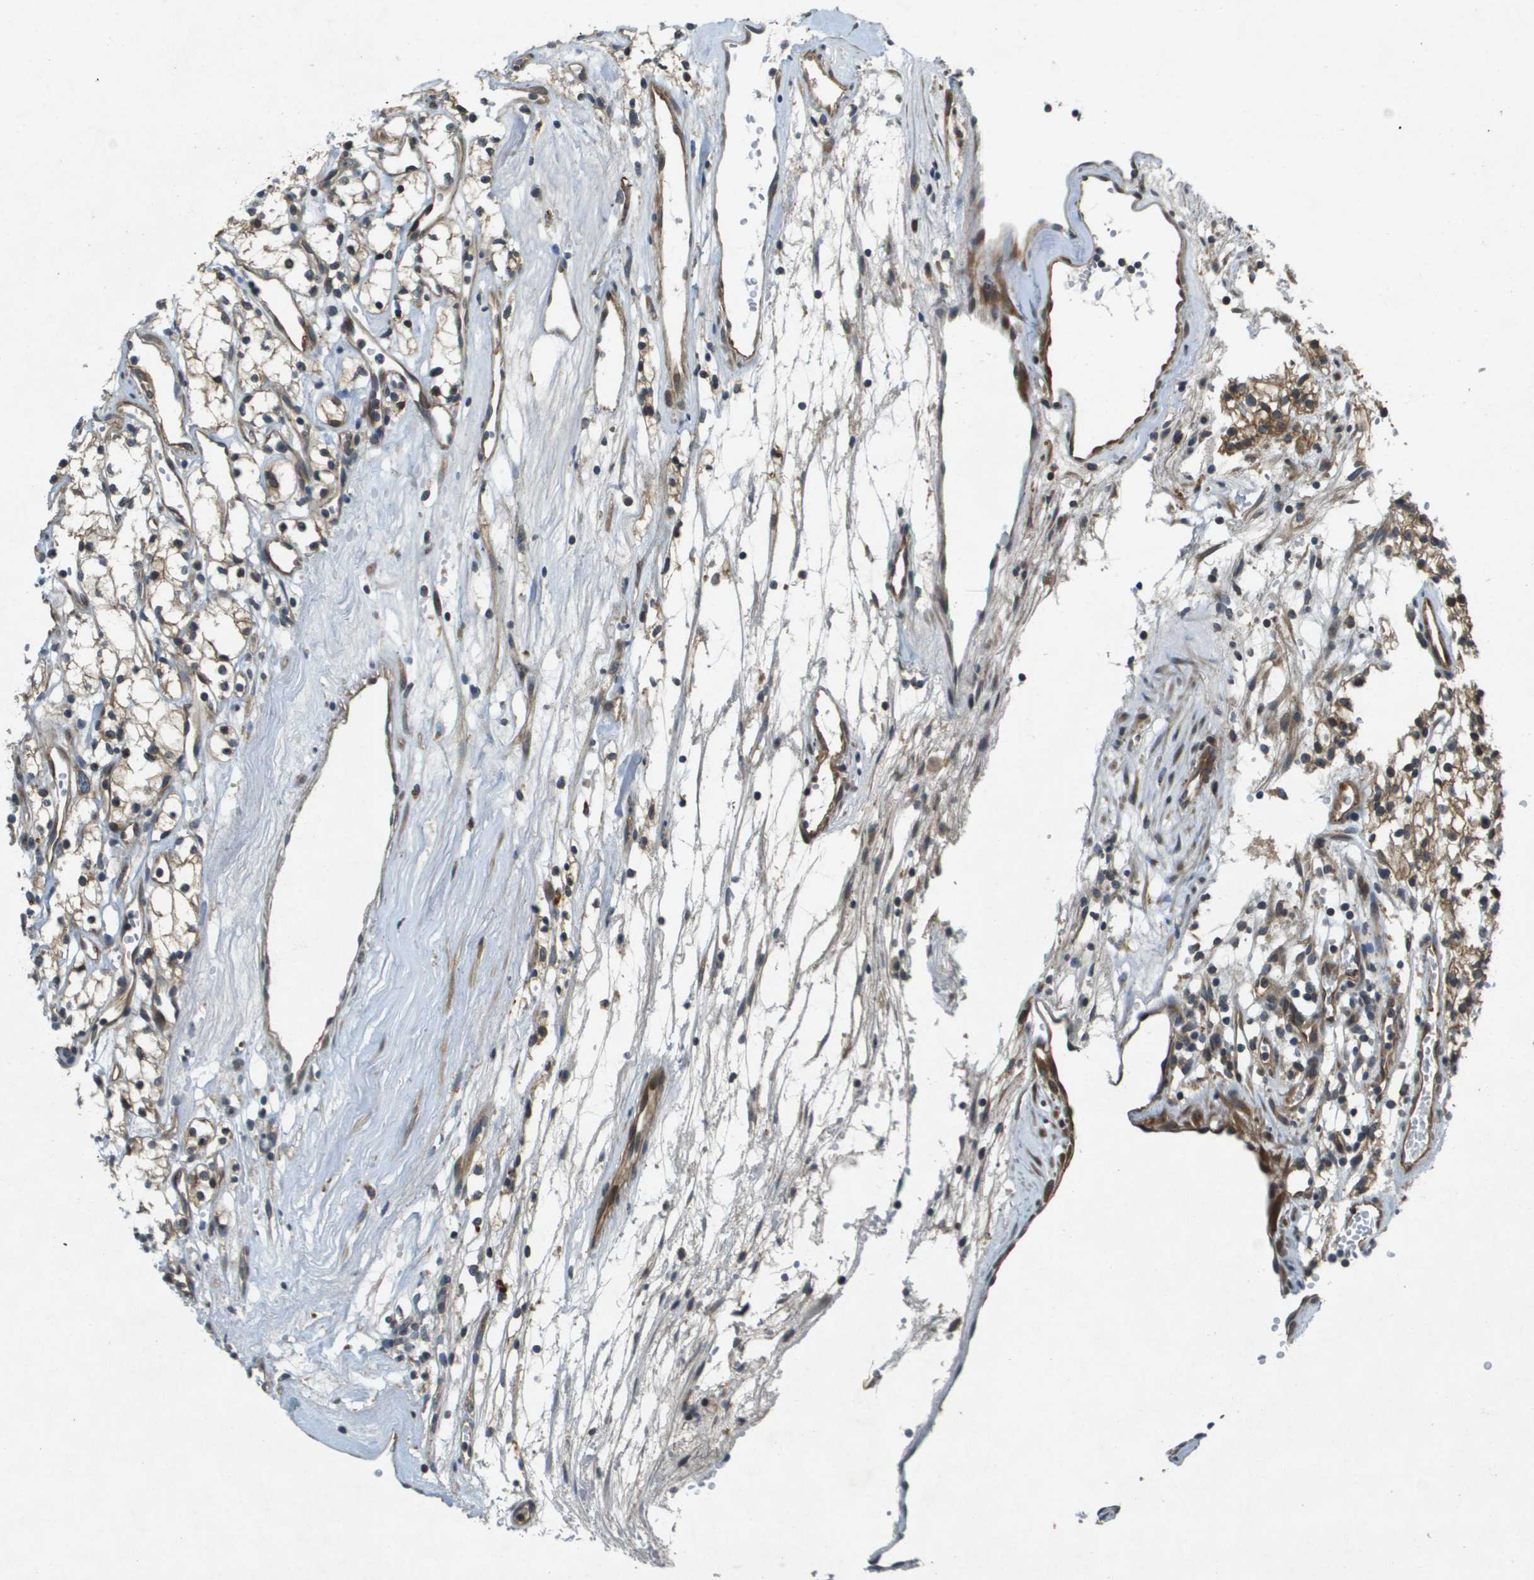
{"staining": {"intensity": "moderate", "quantity": ">75%", "location": "cytoplasmic/membranous"}, "tissue": "renal cancer", "cell_type": "Tumor cells", "image_type": "cancer", "snomed": [{"axis": "morphology", "description": "Adenocarcinoma, NOS"}, {"axis": "topography", "description": "Kidney"}], "caption": "Protein expression analysis of renal cancer (adenocarcinoma) displays moderate cytoplasmic/membranous expression in approximately >75% of tumor cells. (Stains: DAB in brown, nuclei in blue, Microscopy: brightfield microscopy at high magnification).", "gene": "PGAP3", "patient": {"sex": "male", "age": 59}}